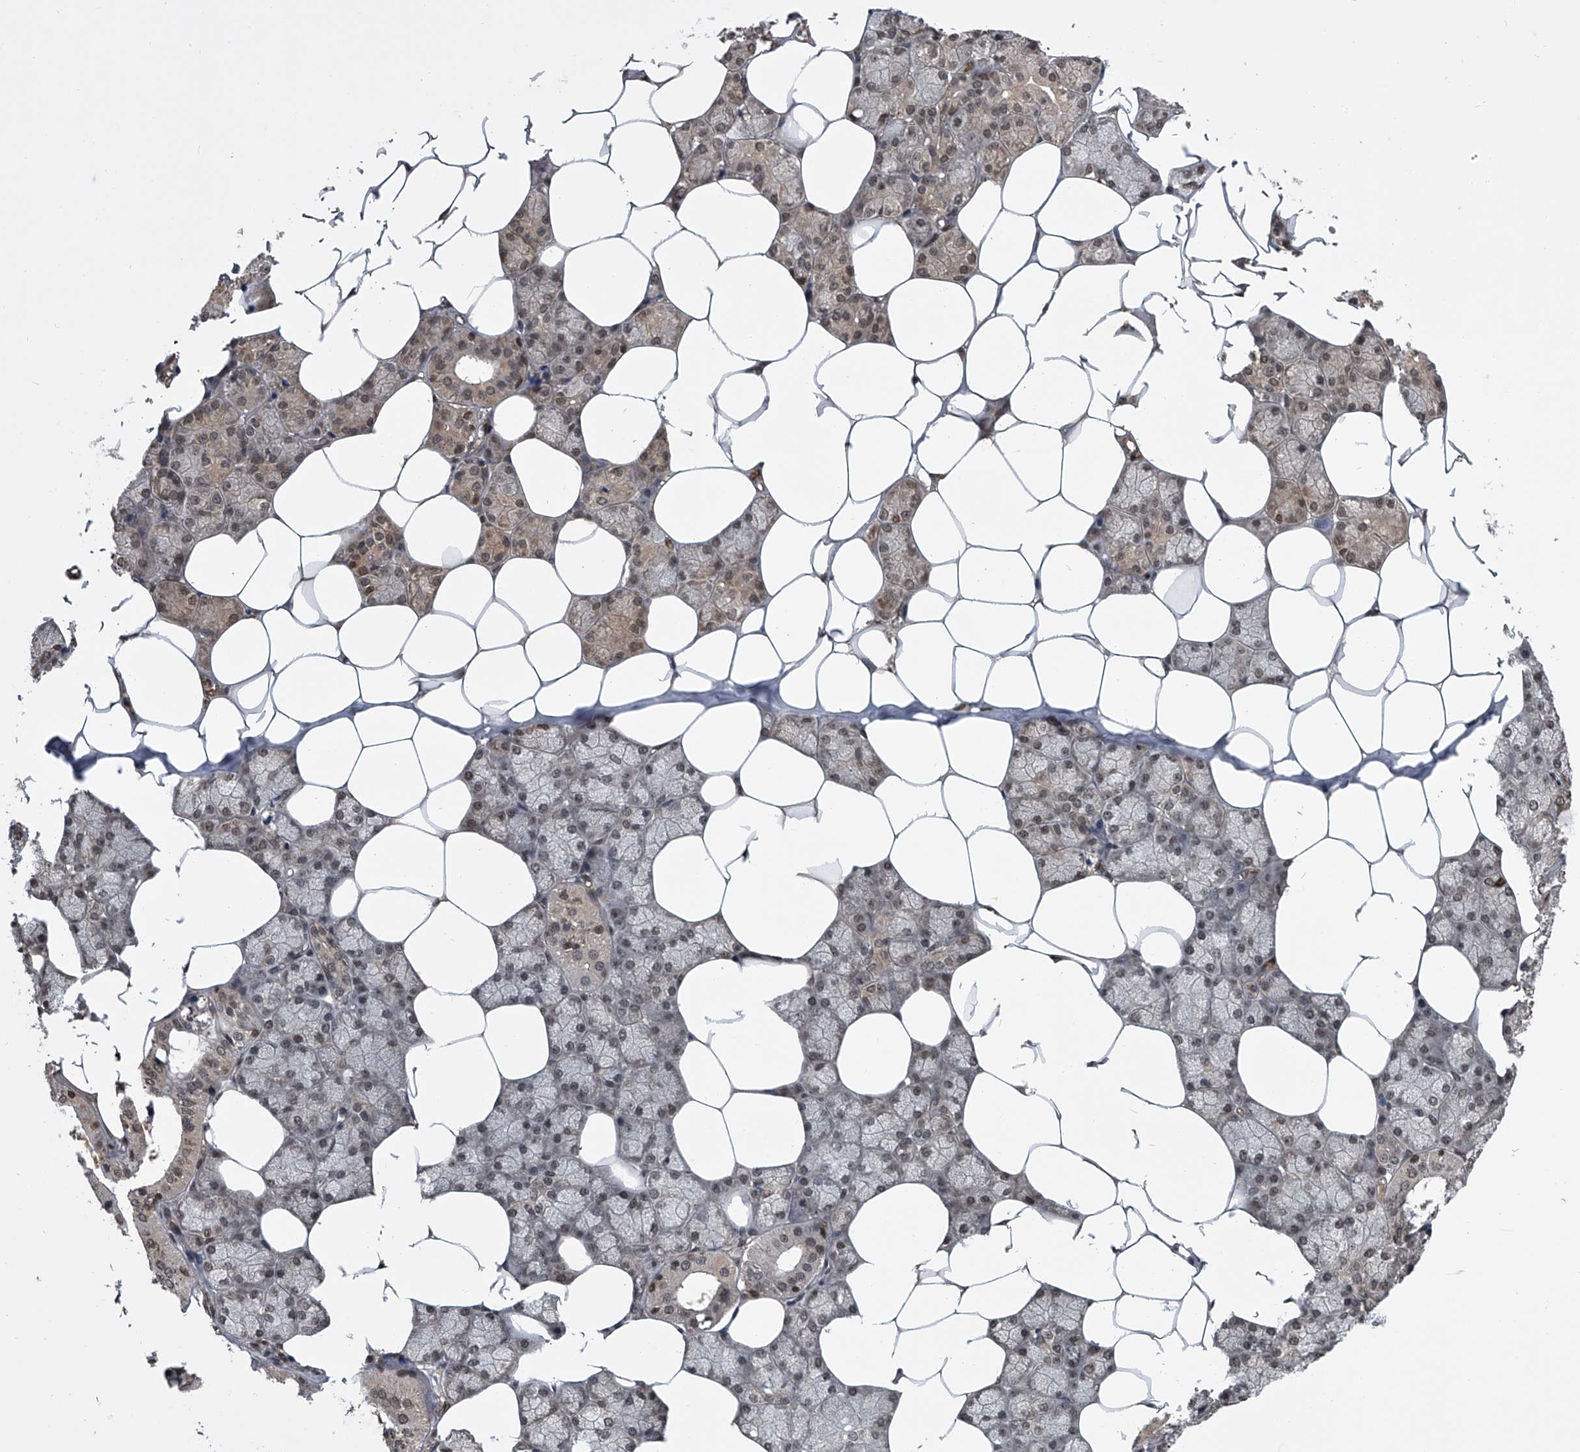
{"staining": {"intensity": "weak", "quantity": "25%-75%", "location": "cytoplasmic/membranous,nuclear"}, "tissue": "salivary gland", "cell_type": "Glandular cells", "image_type": "normal", "snomed": [{"axis": "morphology", "description": "Normal tissue, NOS"}, {"axis": "topography", "description": "Salivary gland"}], "caption": "A micrograph of salivary gland stained for a protein demonstrates weak cytoplasmic/membranous,nuclear brown staining in glandular cells. (DAB IHC, brown staining for protein, blue staining for nuclei).", "gene": "TSNAX", "patient": {"sex": "male", "age": 62}}